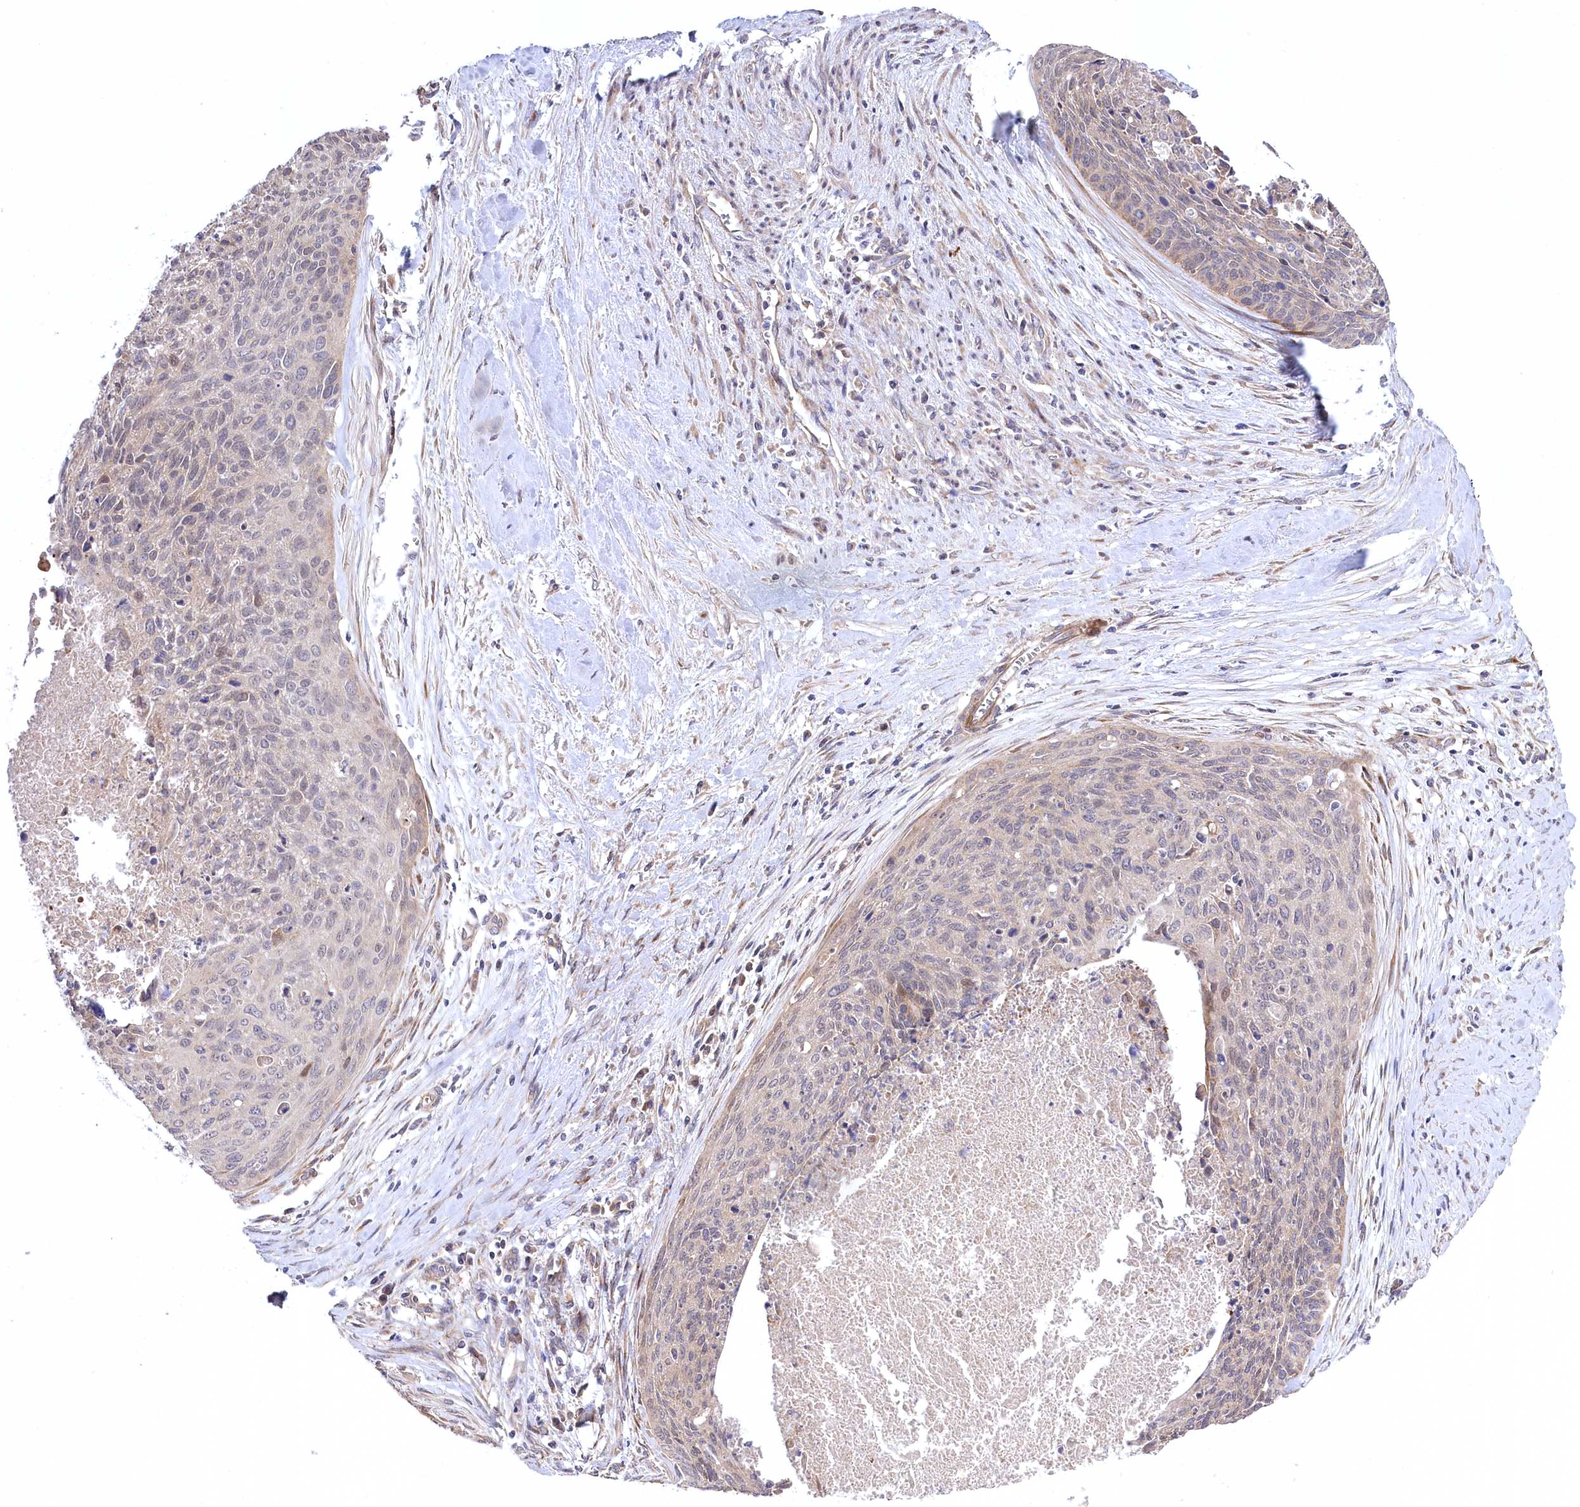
{"staining": {"intensity": "negative", "quantity": "none", "location": "none"}, "tissue": "cervical cancer", "cell_type": "Tumor cells", "image_type": "cancer", "snomed": [{"axis": "morphology", "description": "Squamous cell carcinoma, NOS"}, {"axis": "topography", "description": "Cervix"}], "caption": "The immunohistochemistry micrograph has no significant positivity in tumor cells of cervical cancer tissue. (Stains: DAB (3,3'-diaminobenzidine) IHC with hematoxylin counter stain, Microscopy: brightfield microscopy at high magnification).", "gene": "TRUB1", "patient": {"sex": "female", "age": 55}}